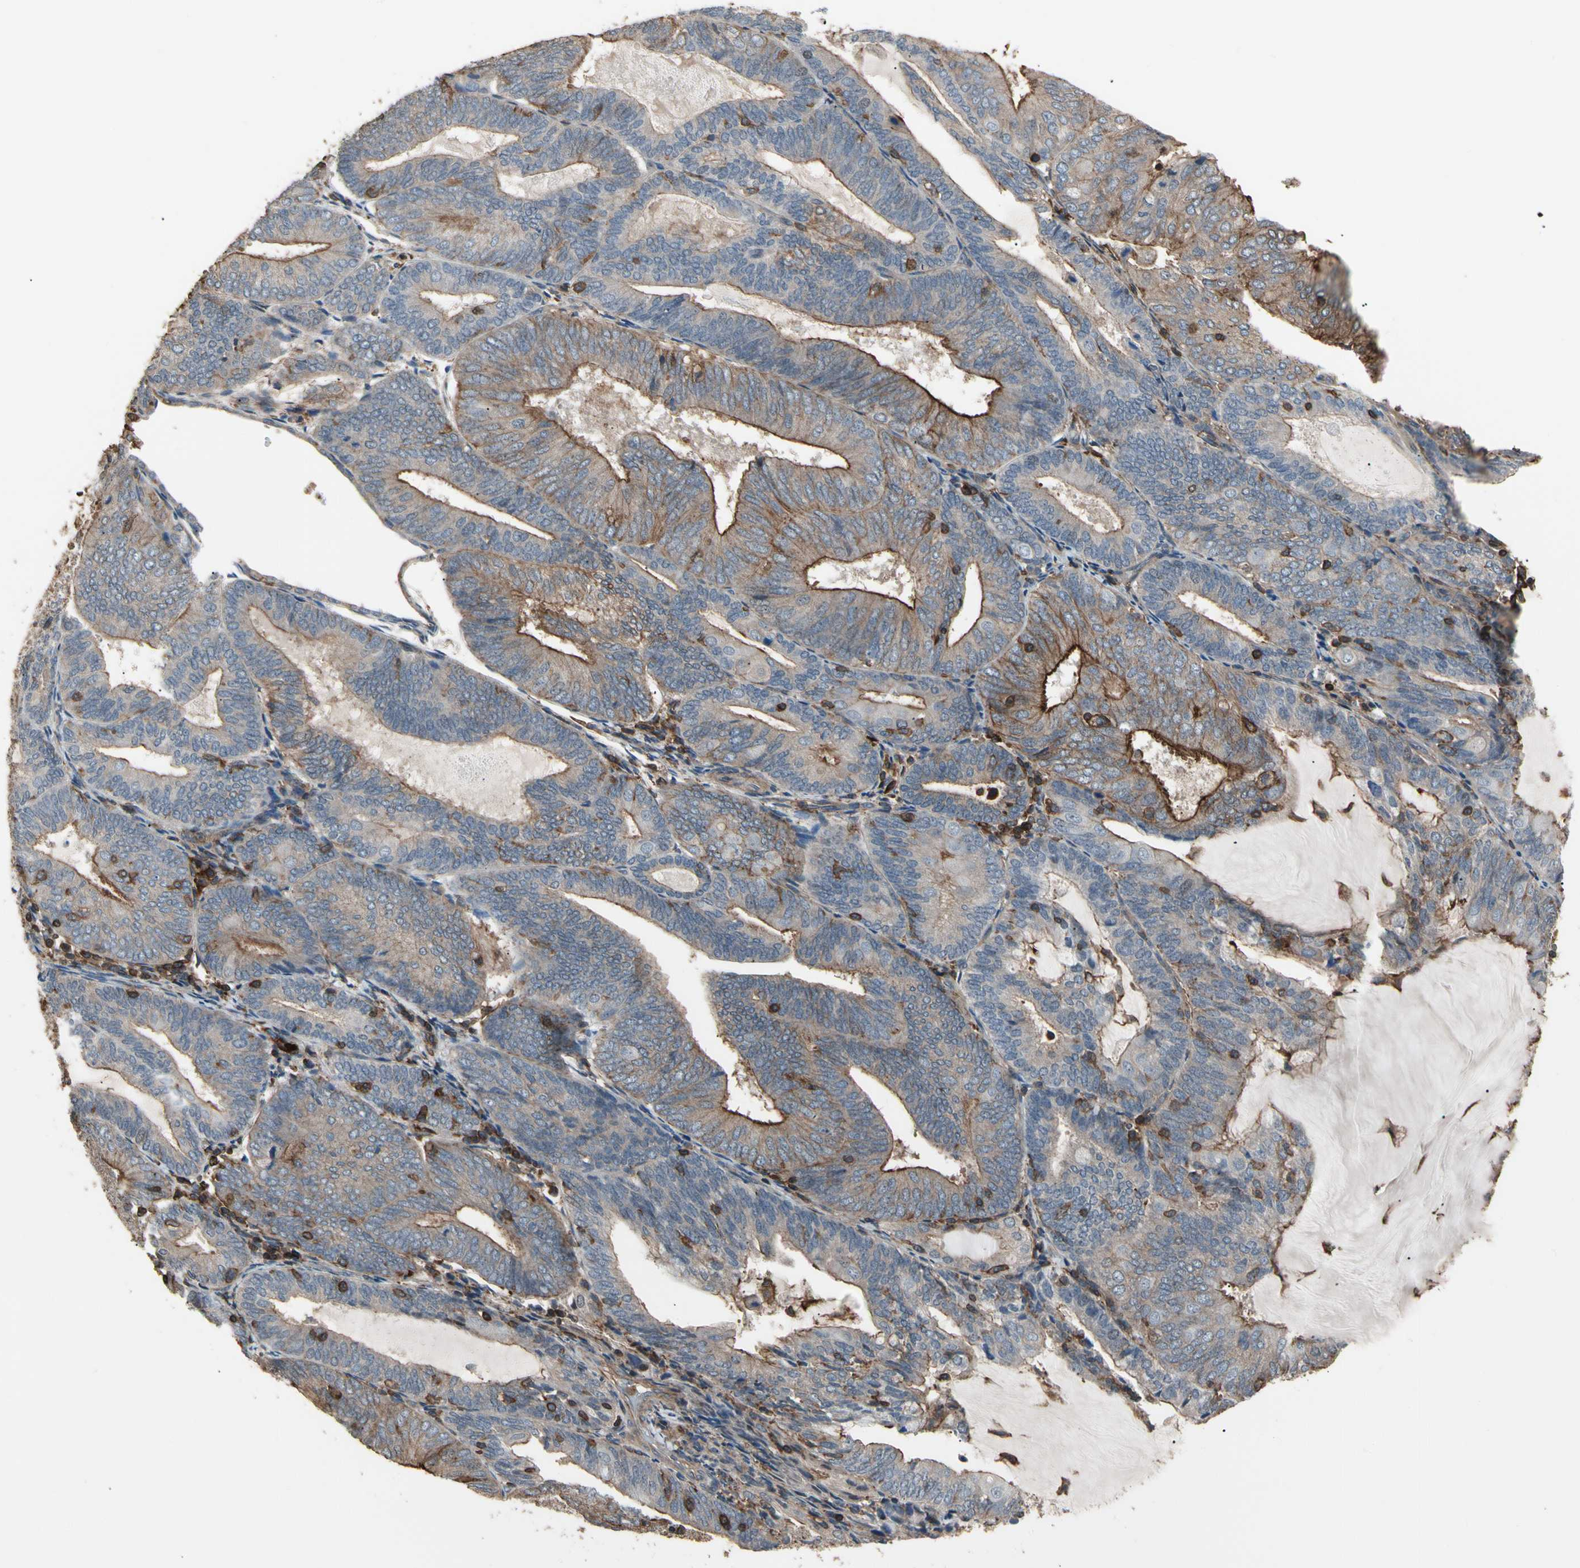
{"staining": {"intensity": "moderate", "quantity": "25%-75%", "location": "cytoplasmic/membranous"}, "tissue": "endometrial cancer", "cell_type": "Tumor cells", "image_type": "cancer", "snomed": [{"axis": "morphology", "description": "Adenocarcinoma, NOS"}, {"axis": "topography", "description": "Endometrium"}], "caption": "Immunohistochemistry micrograph of human endometrial adenocarcinoma stained for a protein (brown), which reveals medium levels of moderate cytoplasmic/membranous positivity in approximately 25%-75% of tumor cells.", "gene": "MAPK13", "patient": {"sex": "female", "age": 81}}